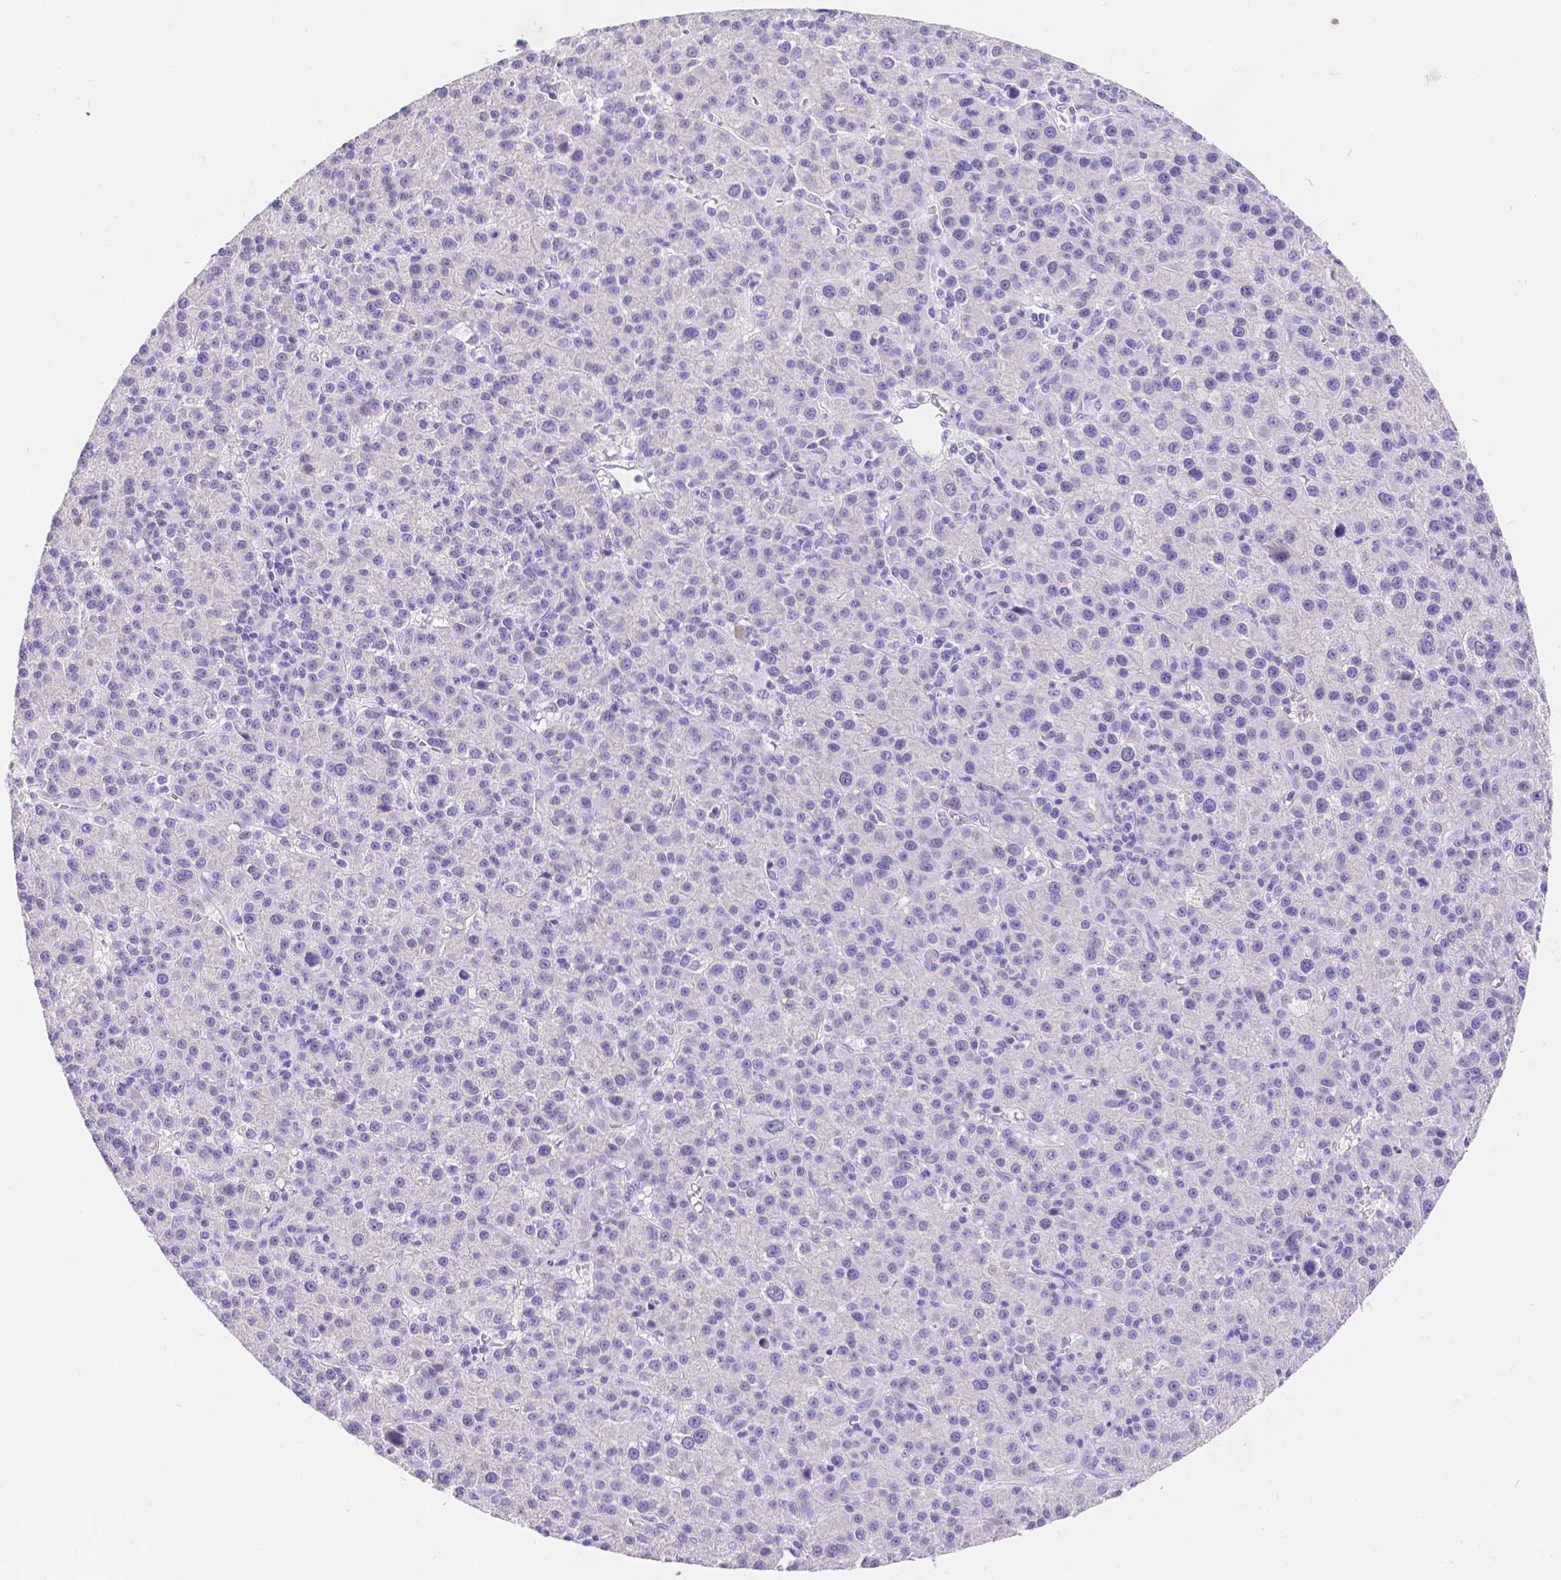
{"staining": {"intensity": "negative", "quantity": "none", "location": "none"}, "tissue": "liver cancer", "cell_type": "Tumor cells", "image_type": "cancer", "snomed": [{"axis": "morphology", "description": "Carcinoma, Hepatocellular, NOS"}, {"axis": "topography", "description": "Liver"}], "caption": "The immunohistochemistry photomicrograph has no significant expression in tumor cells of liver cancer (hepatocellular carcinoma) tissue. (Stains: DAB (3,3'-diaminobenzidine) immunohistochemistry with hematoxylin counter stain, Microscopy: brightfield microscopy at high magnification).", "gene": "GNRHR", "patient": {"sex": "female", "age": 60}}